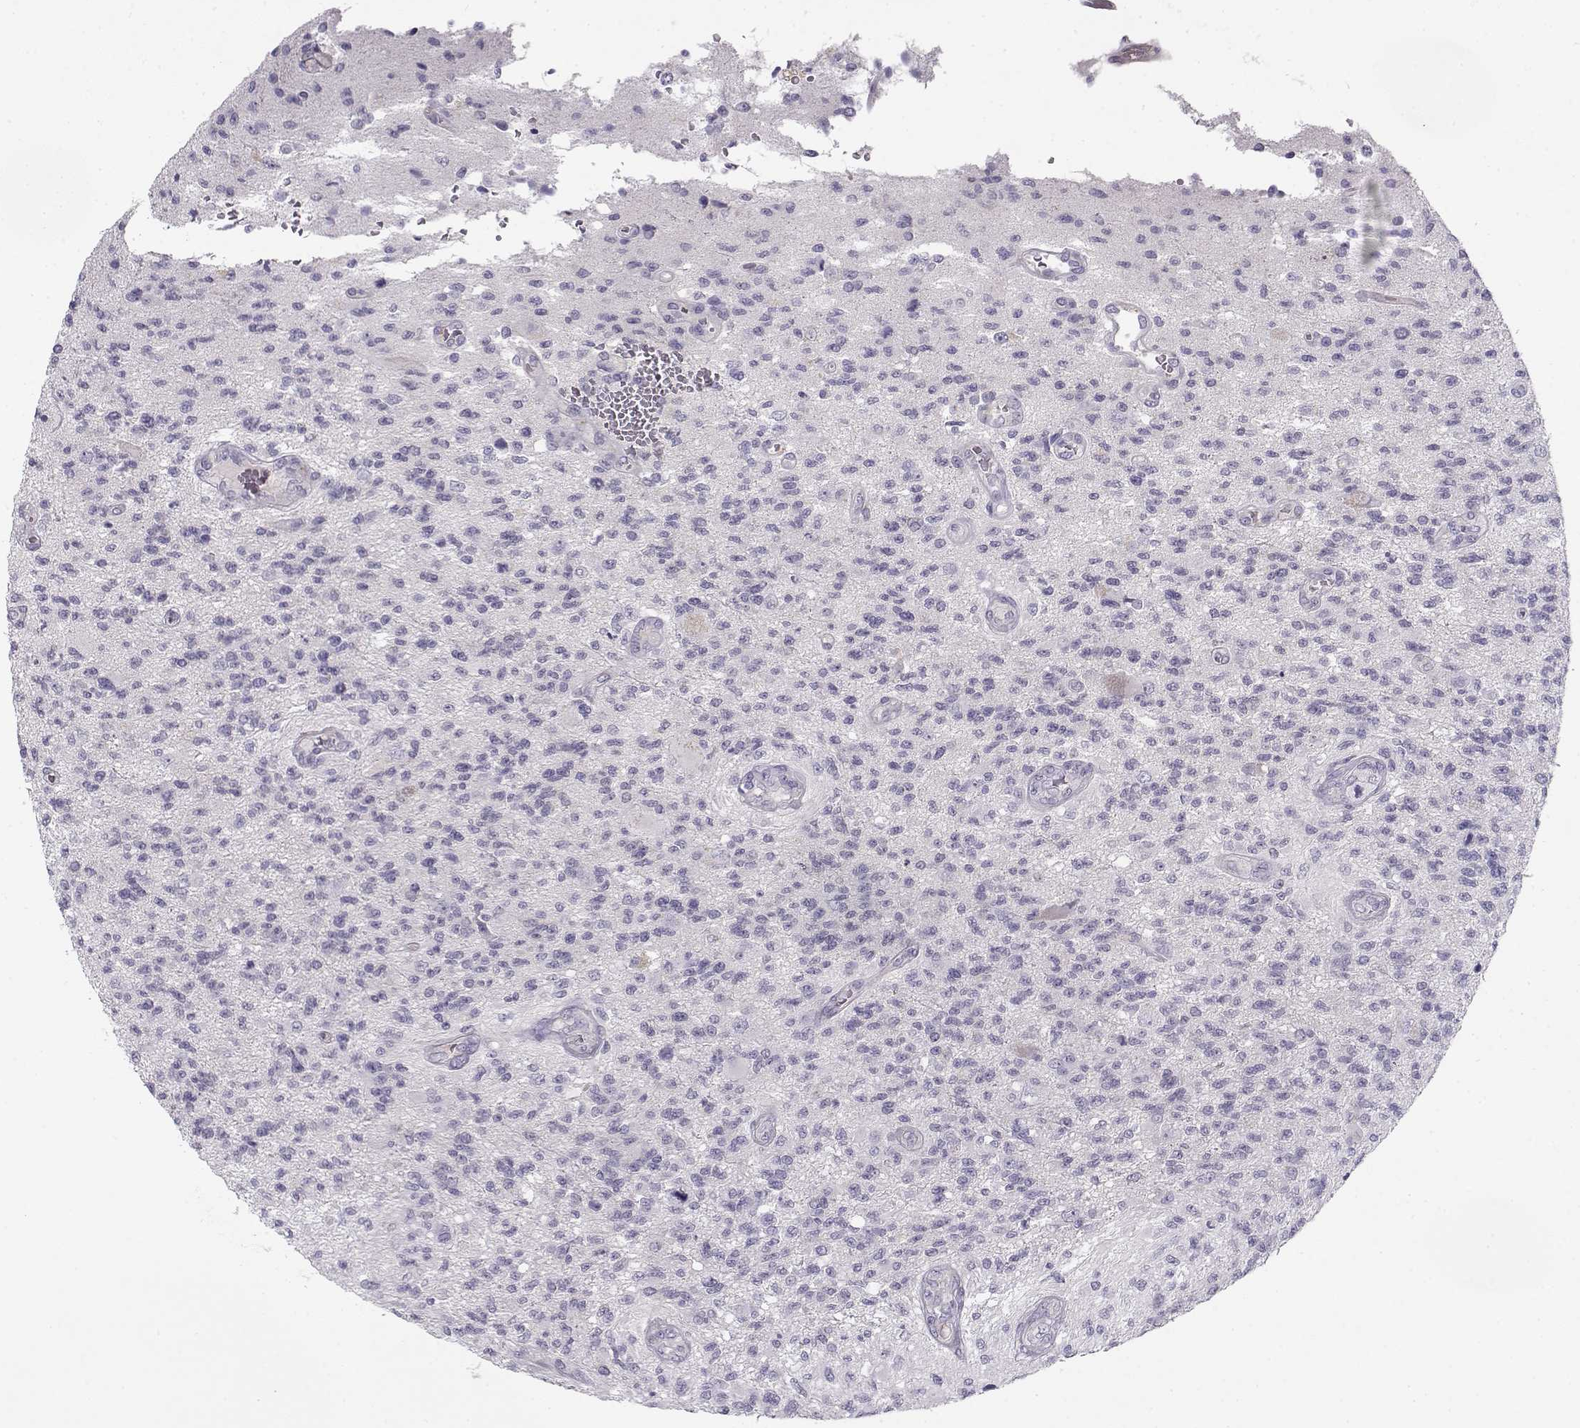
{"staining": {"intensity": "negative", "quantity": "none", "location": "none"}, "tissue": "glioma", "cell_type": "Tumor cells", "image_type": "cancer", "snomed": [{"axis": "morphology", "description": "Glioma, malignant, High grade"}, {"axis": "topography", "description": "Brain"}], "caption": "Protein analysis of glioma shows no significant expression in tumor cells. (Stains: DAB immunohistochemistry with hematoxylin counter stain, Microscopy: brightfield microscopy at high magnification).", "gene": "MYO1A", "patient": {"sex": "male", "age": 56}}